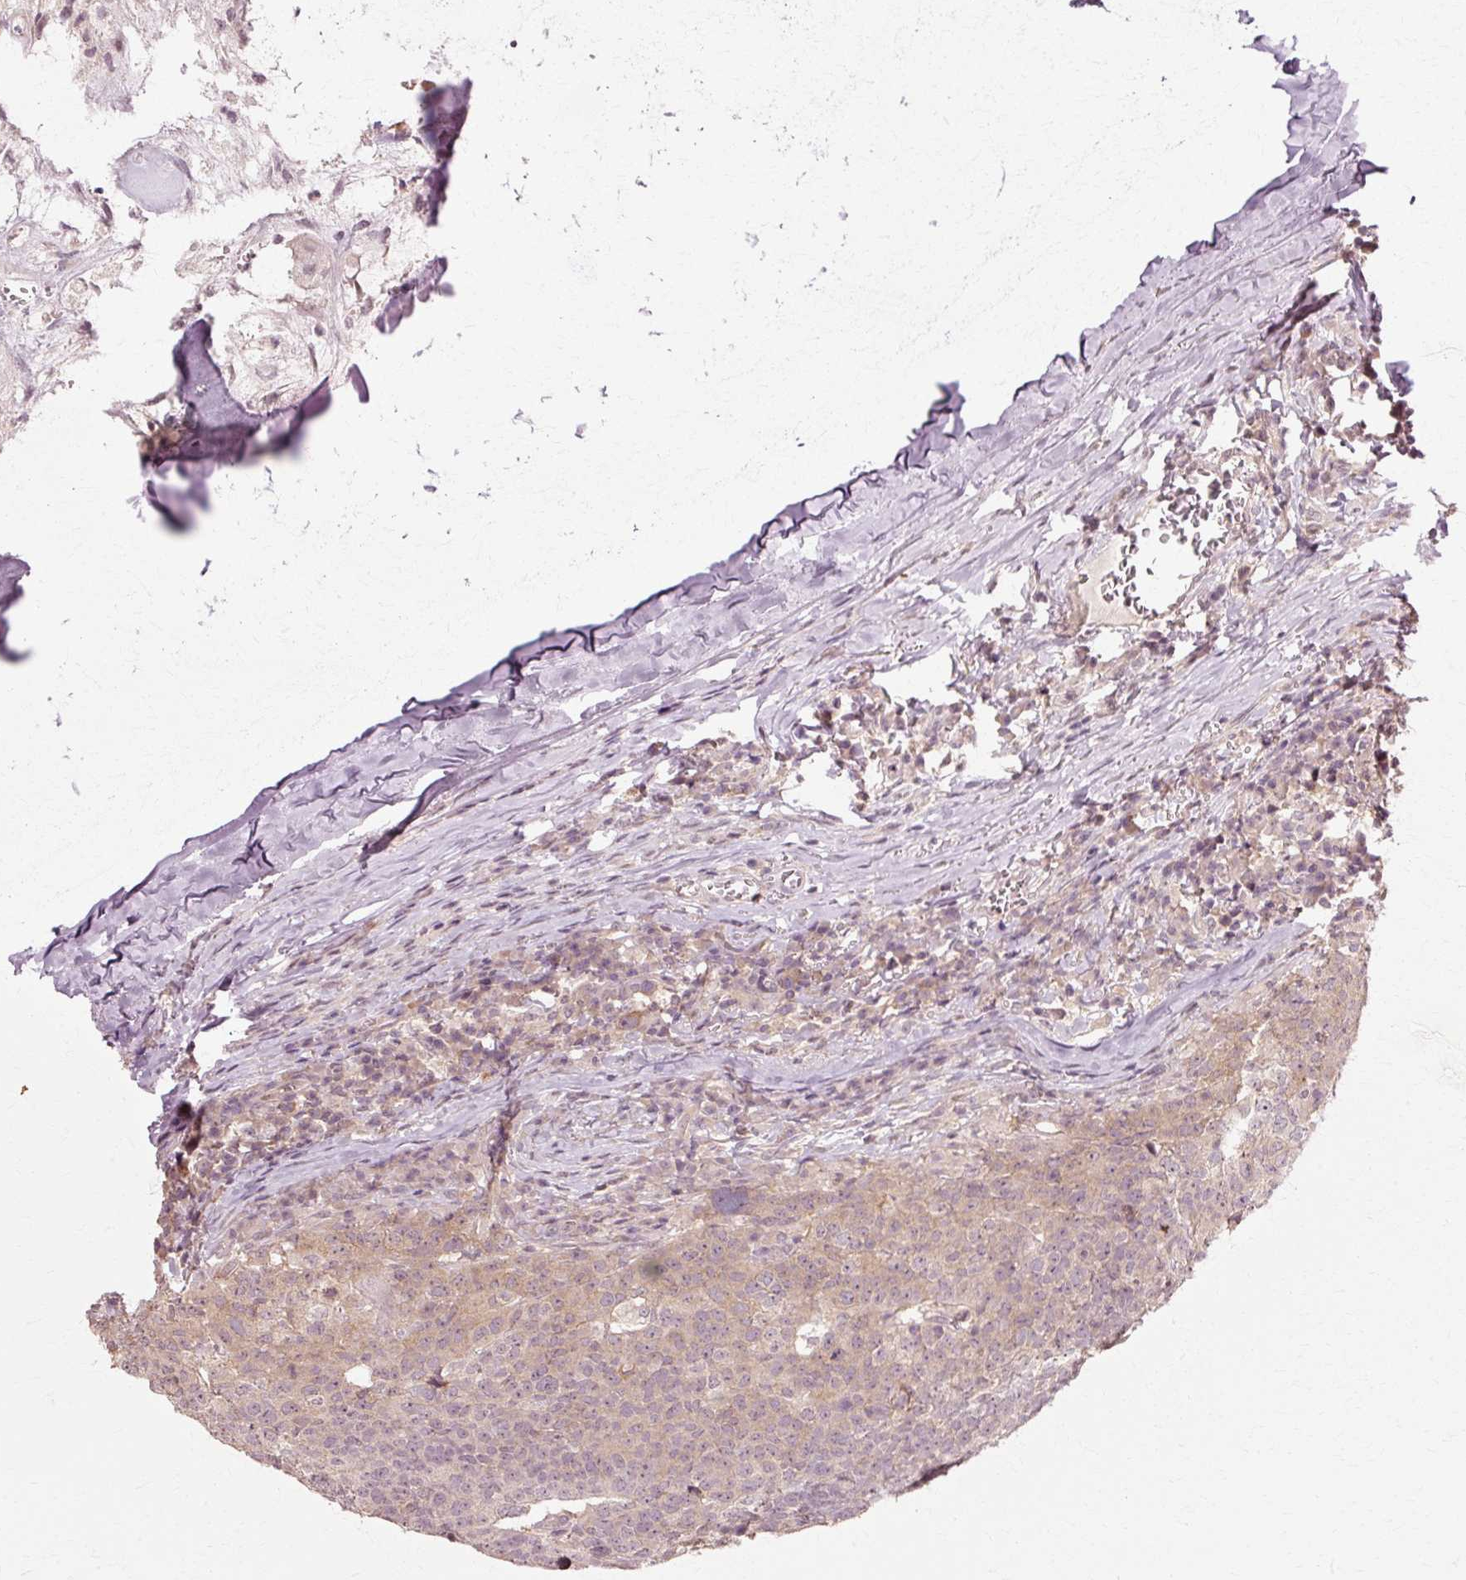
{"staining": {"intensity": "weak", "quantity": "25%-75%", "location": "cytoplasmic/membranous"}, "tissue": "head and neck cancer", "cell_type": "Tumor cells", "image_type": "cancer", "snomed": [{"axis": "morphology", "description": "Normal tissue, NOS"}, {"axis": "morphology", "description": "Squamous cell carcinoma, NOS"}, {"axis": "topography", "description": "Skeletal muscle"}, {"axis": "topography", "description": "Vascular tissue"}, {"axis": "topography", "description": "Peripheral nerve tissue"}, {"axis": "topography", "description": "Head-Neck"}], "caption": "Protein positivity by IHC shows weak cytoplasmic/membranous expression in approximately 25%-75% of tumor cells in head and neck cancer.", "gene": "RGPD5", "patient": {"sex": "male", "age": 66}}